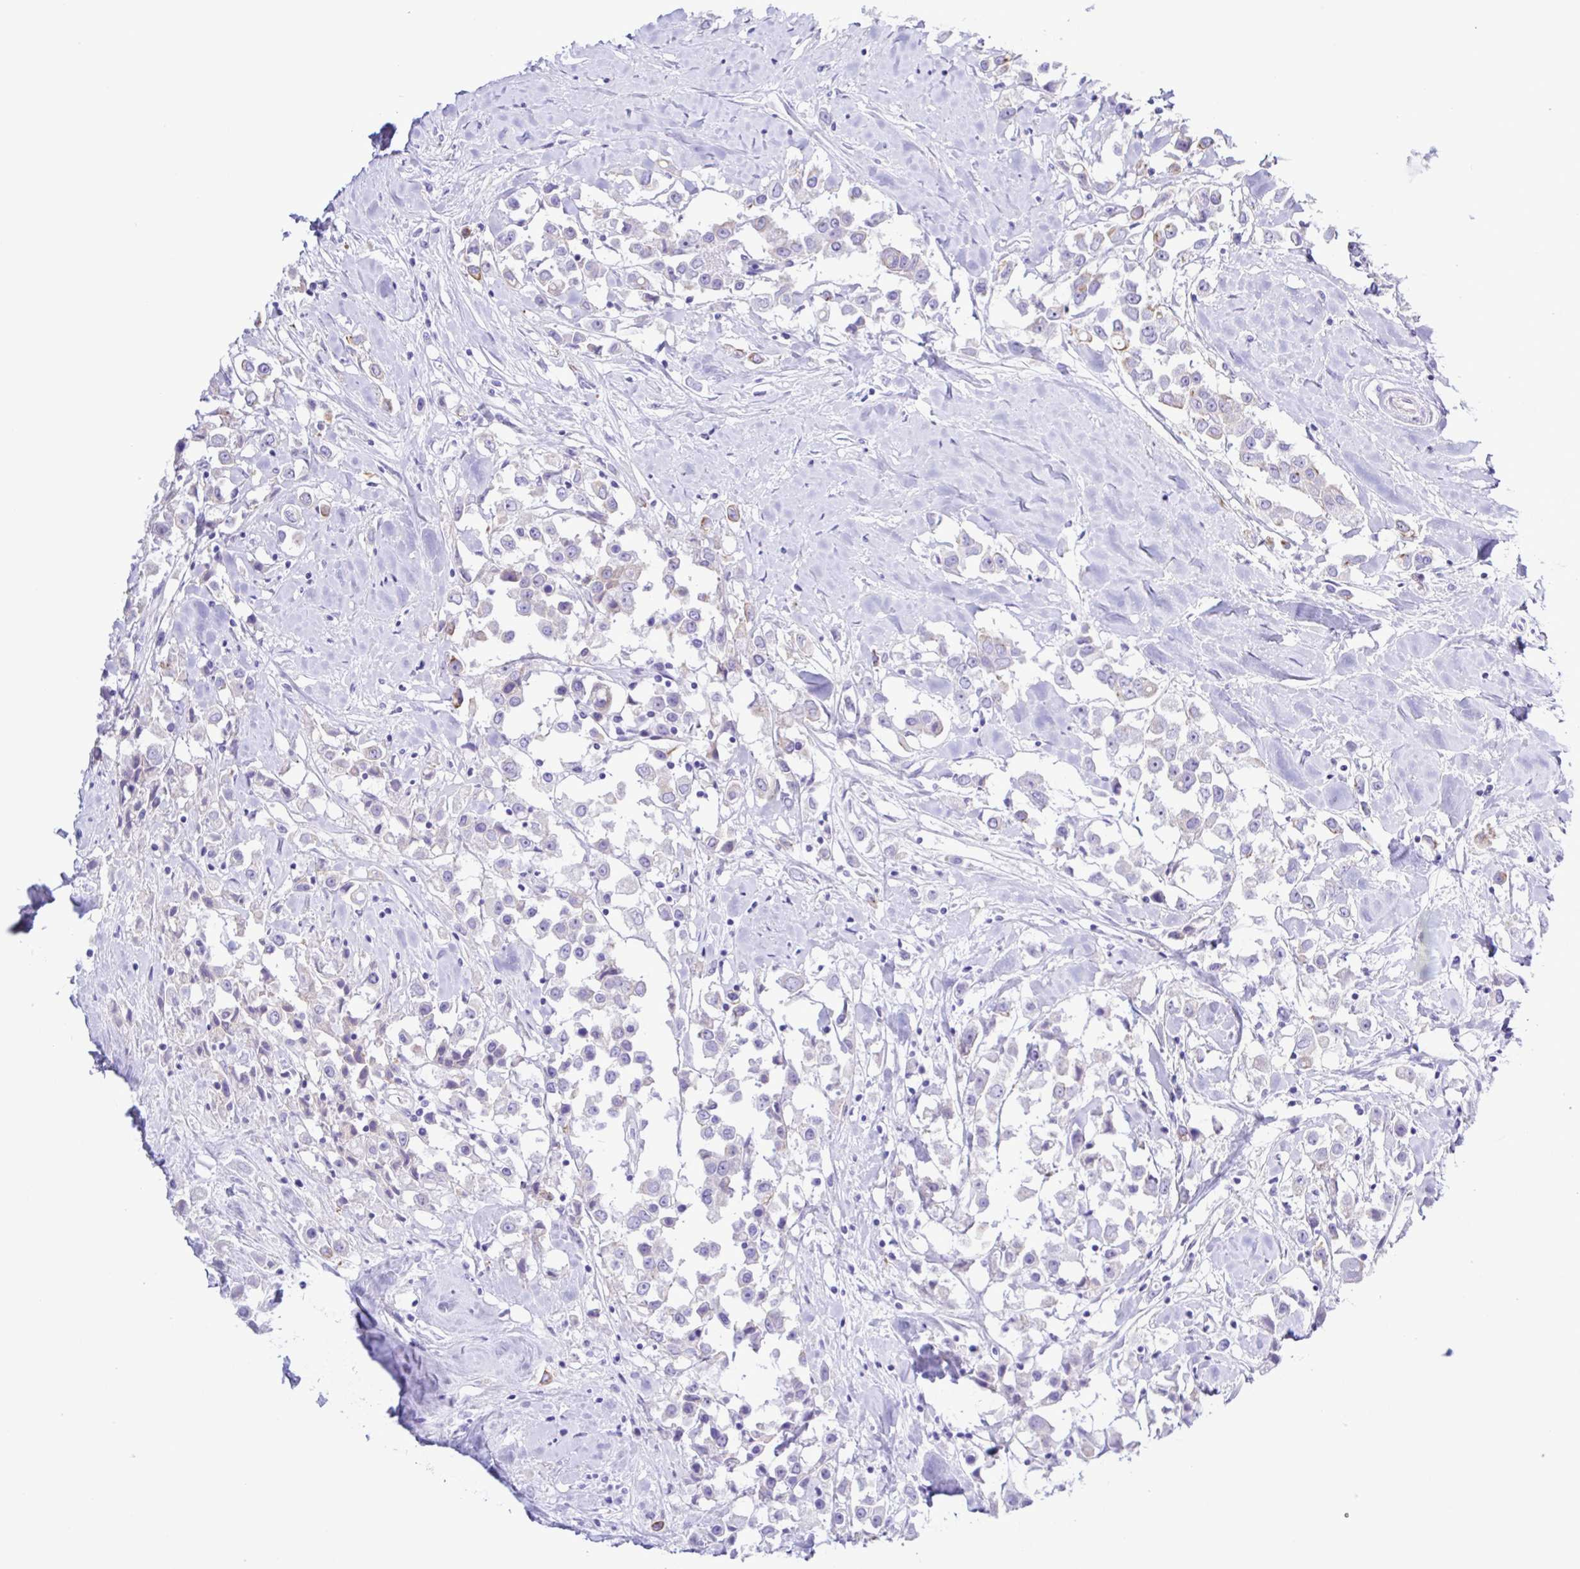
{"staining": {"intensity": "negative", "quantity": "none", "location": "none"}, "tissue": "breast cancer", "cell_type": "Tumor cells", "image_type": "cancer", "snomed": [{"axis": "morphology", "description": "Duct carcinoma"}, {"axis": "topography", "description": "Breast"}], "caption": "This is a photomicrograph of immunohistochemistry (IHC) staining of breast infiltrating ductal carcinoma, which shows no staining in tumor cells.", "gene": "CYP11A1", "patient": {"sex": "female", "age": 61}}